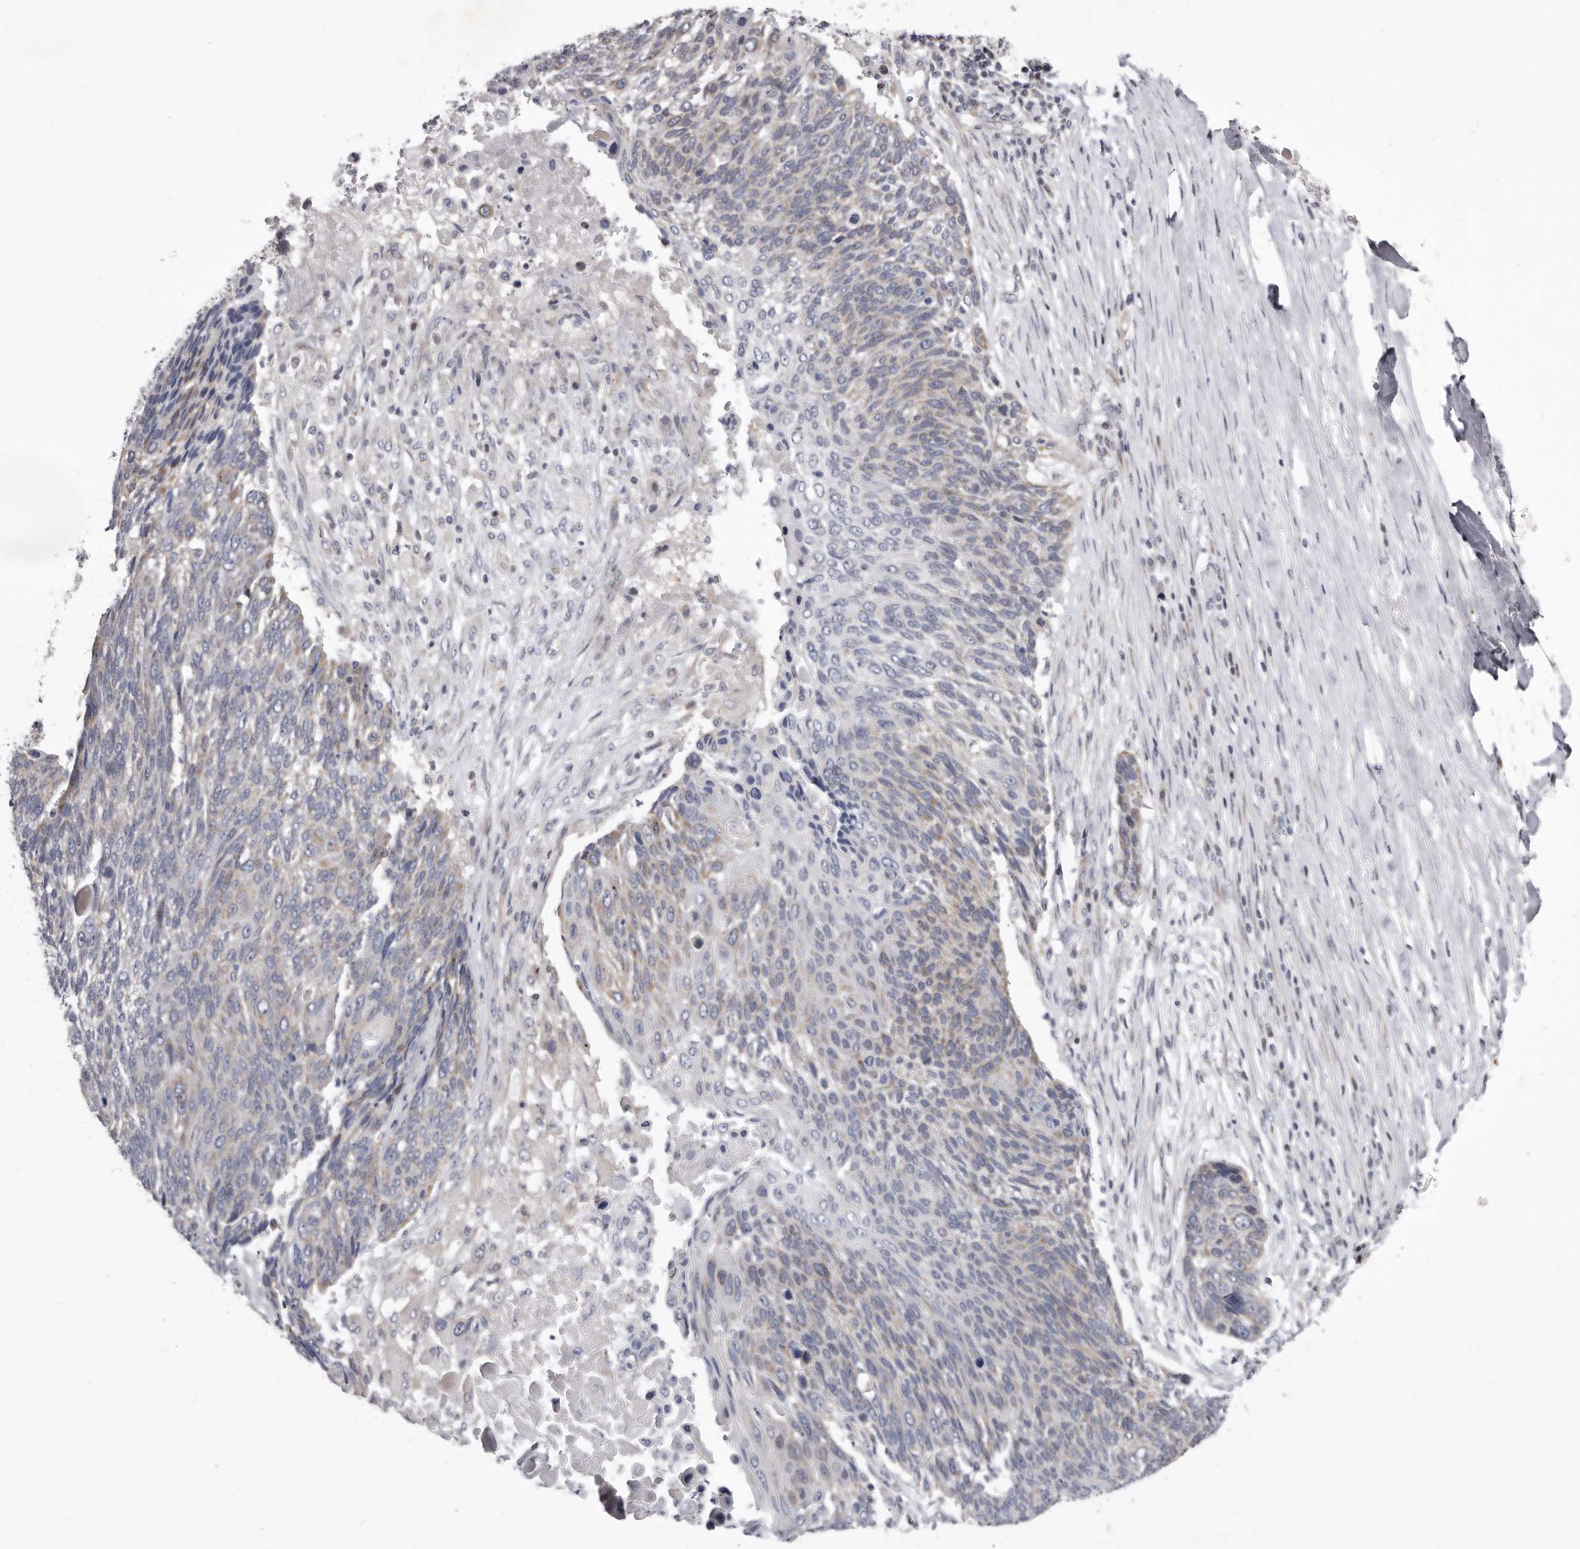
{"staining": {"intensity": "moderate", "quantity": "<25%", "location": "cytoplasmic/membranous"}, "tissue": "lung cancer", "cell_type": "Tumor cells", "image_type": "cancer", "snomed": [{"axis": "morphology", "description": "Squamous cell carcinoma, NOS"}, {"axis": "topography", "description": "Lung"}], "caption": "Immunohistochemistry (IHC) photomicrograph of human lung squamous cell carcinoma stained for a protein (brown), which displays low levels of moderate cytoplasmic/membranous staining in approximately <25% of tumor cells.", "gene": "TIMM17B", "patient": {"sex": "male", "age": 66}}